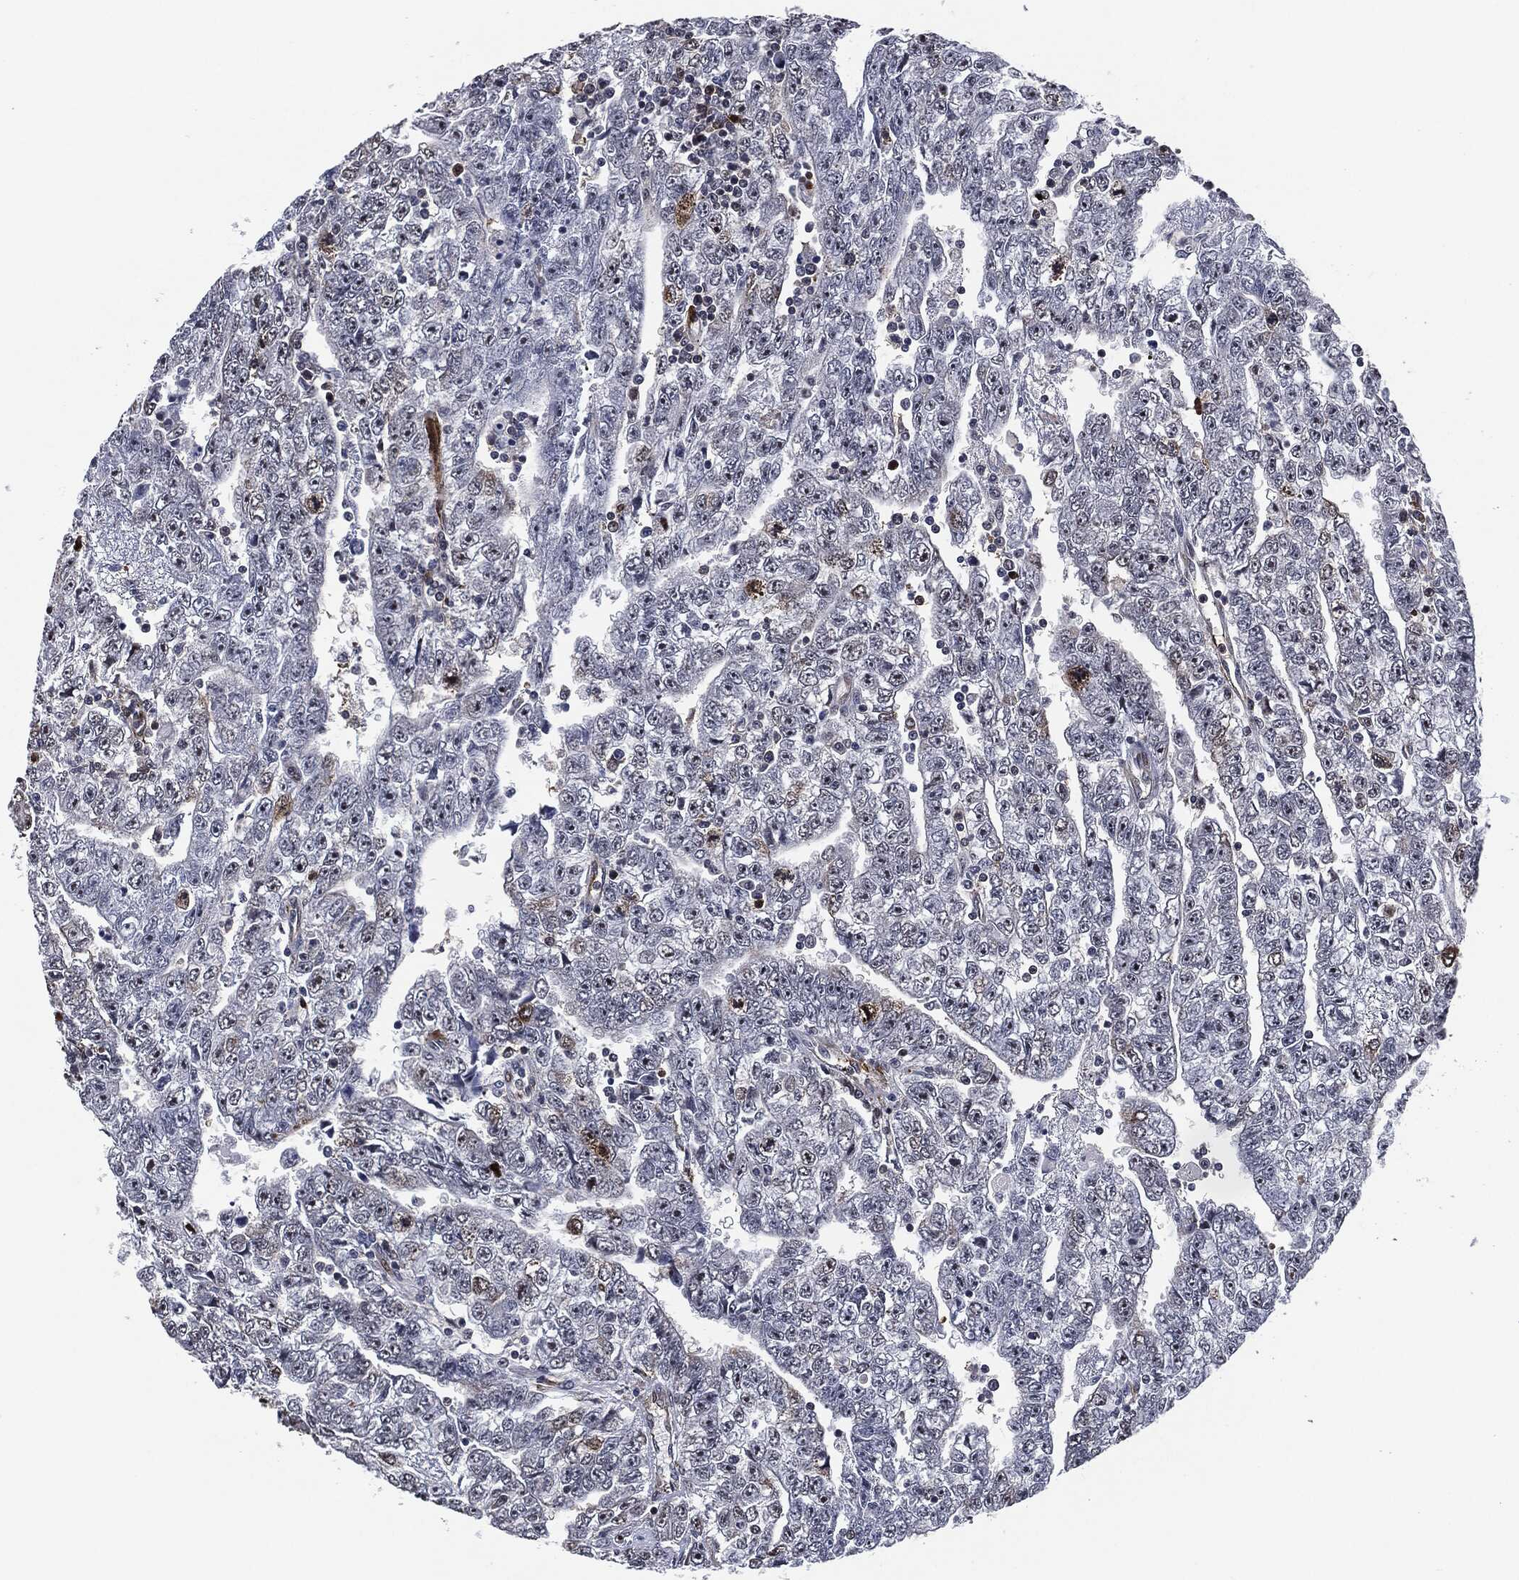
{"staining": {"intensity": "strong", "quantity": "<25%", "location": "nuclear"}, "tissue": "testis cancer", "cell_type": "Tumor cells", "image_type": "cancer", "snomed": [{"axis": "morphology", "description": "Carcinoma, Embryonal, NOS"}, {"axis": "topography", "description": "Testis"}], "caption": "Protein analysis of embryonal carcinoma (testis) tissue shows strong nuclear positivity in about <25% of tumor cells.", "gene": "AKT2", "patient": {"sex": "male", "age": 25}}